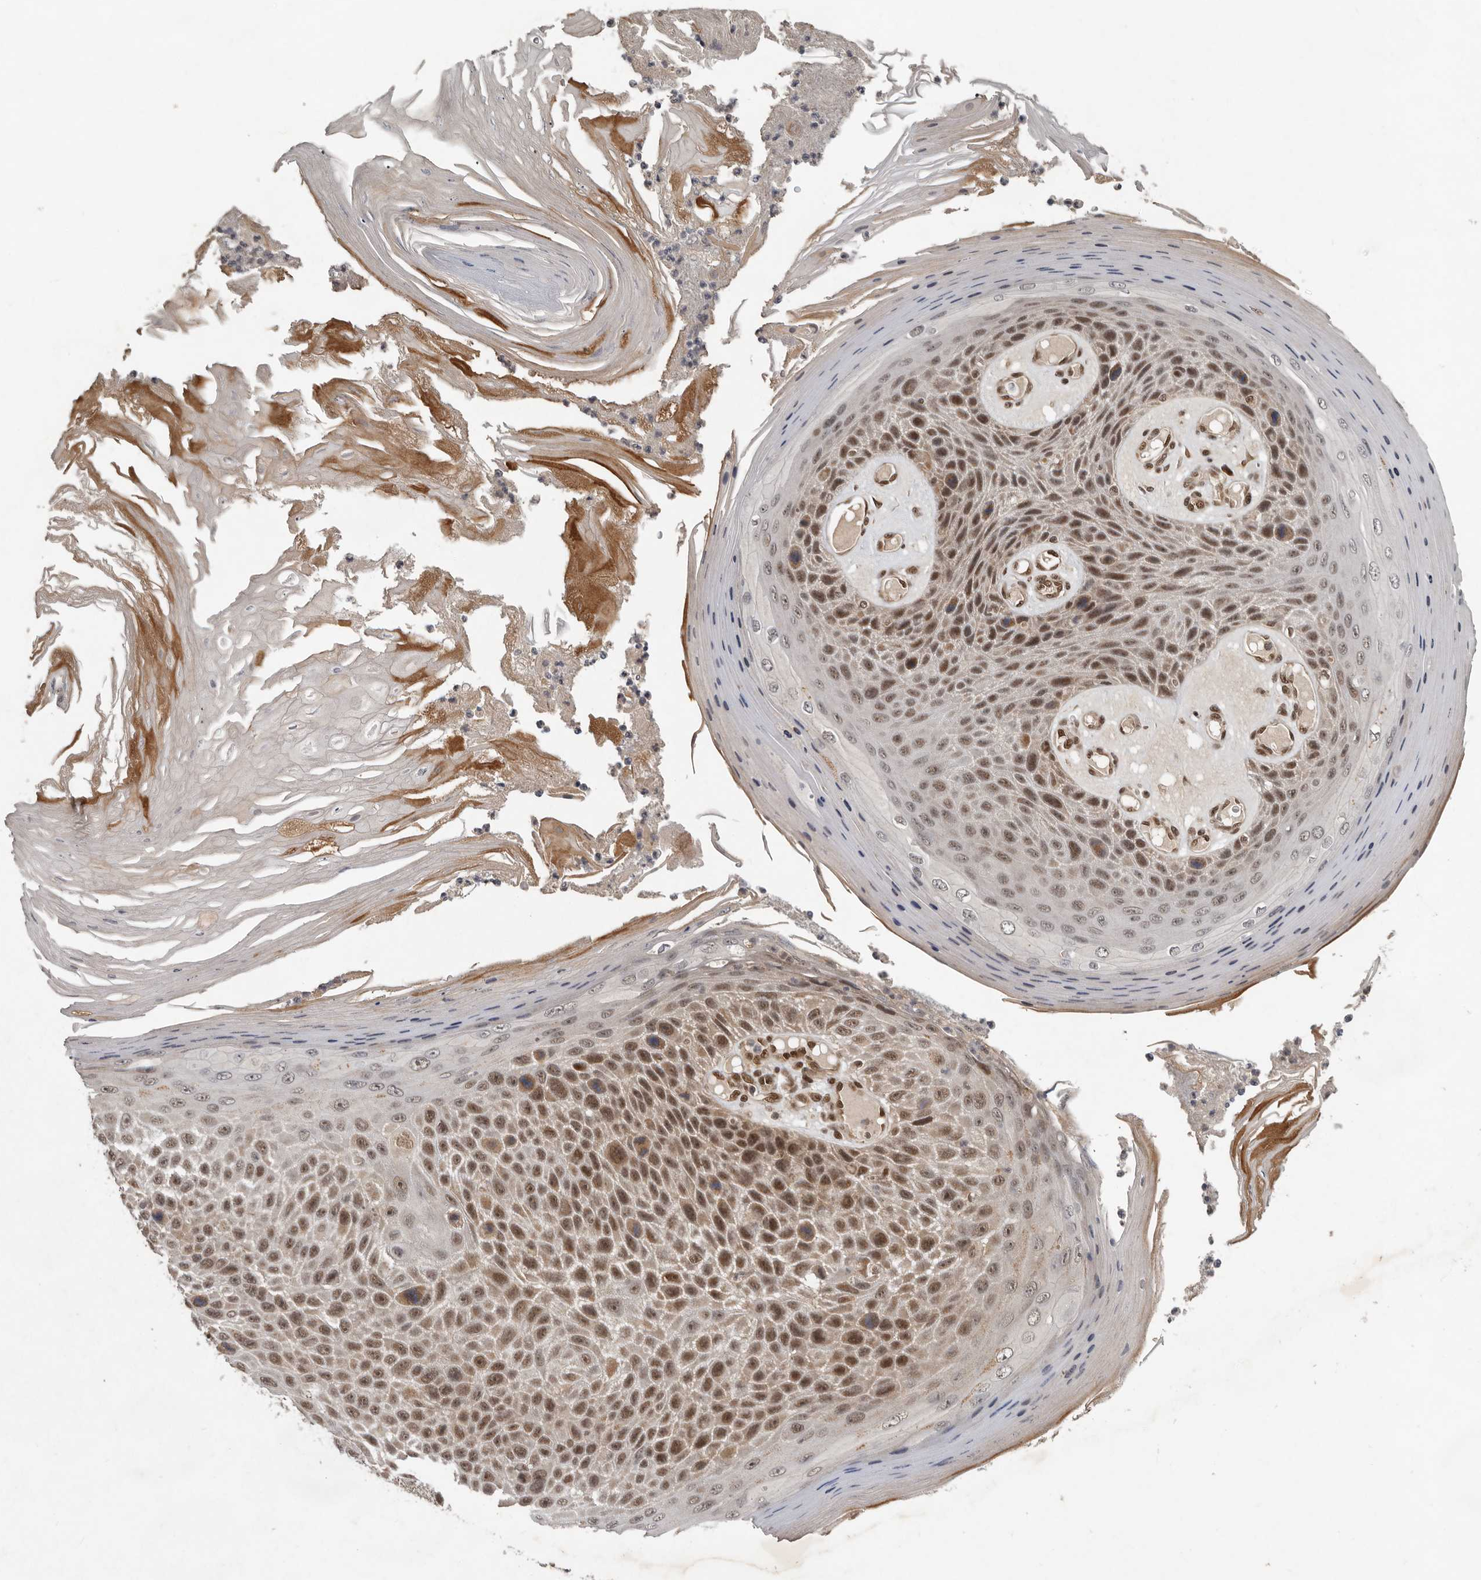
{"staining": {"intensity": "moderate", "quantity": ">75%", "location": "nuclear"}, "tissue": "skin cancer", "cell_type": "Tumor cells", "image_type": "cancer", "snomed": [{"axis": "morphology", "description": "Squamous cell carcinoma, NOS"}, {"axis": "topography", "description": "Skin"}], "caption": "About >75% of tumor cells in skin squamous cell carcinoma demonstrate moderate nuclear protein staining as visualized by brown immunohistochemical staining.", "gene": "CDC27", "patient": {"sex": "female", "age": 88}}